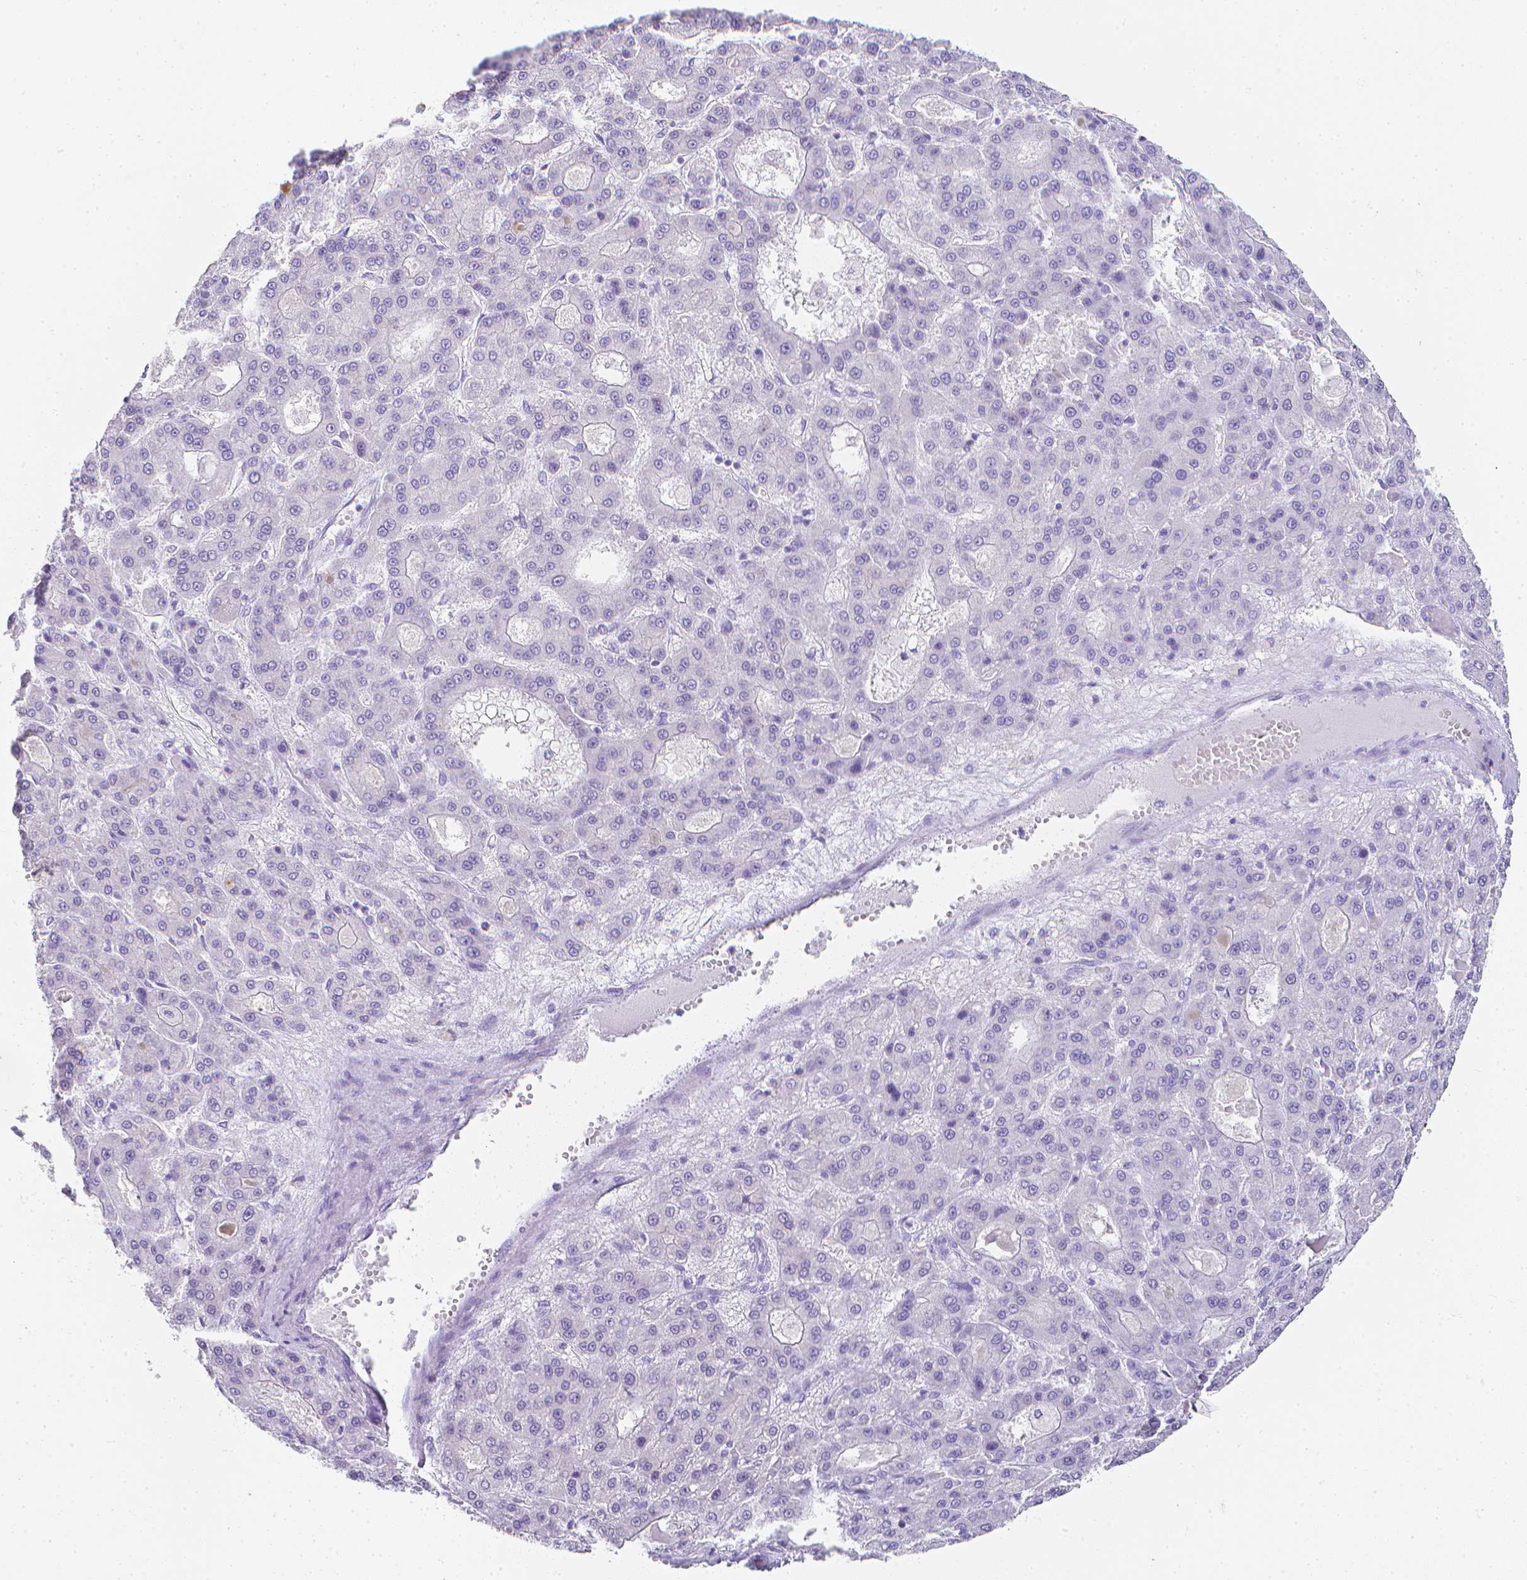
{"staining": {"intensity": "negative", "quantity": "none", "location": "none"}, "tissue": "liver cancer", "cell_type": "Tumor cells", "image_type": "cancer", "snomed": [{"axis": "morphology", "description": "Carcinoma, Hepatocellular, NOS"}, {"axis": "topography", "description": "Liver"}], "caption": "Immunohistochemistry histopathology image of liver cancer (hepatocellular carcinoma) stained for a protein (brown), which reveals no positivity in tumor cells.", "gene": "LGALS4", "patient": {"sex": "male", "age": 70}}